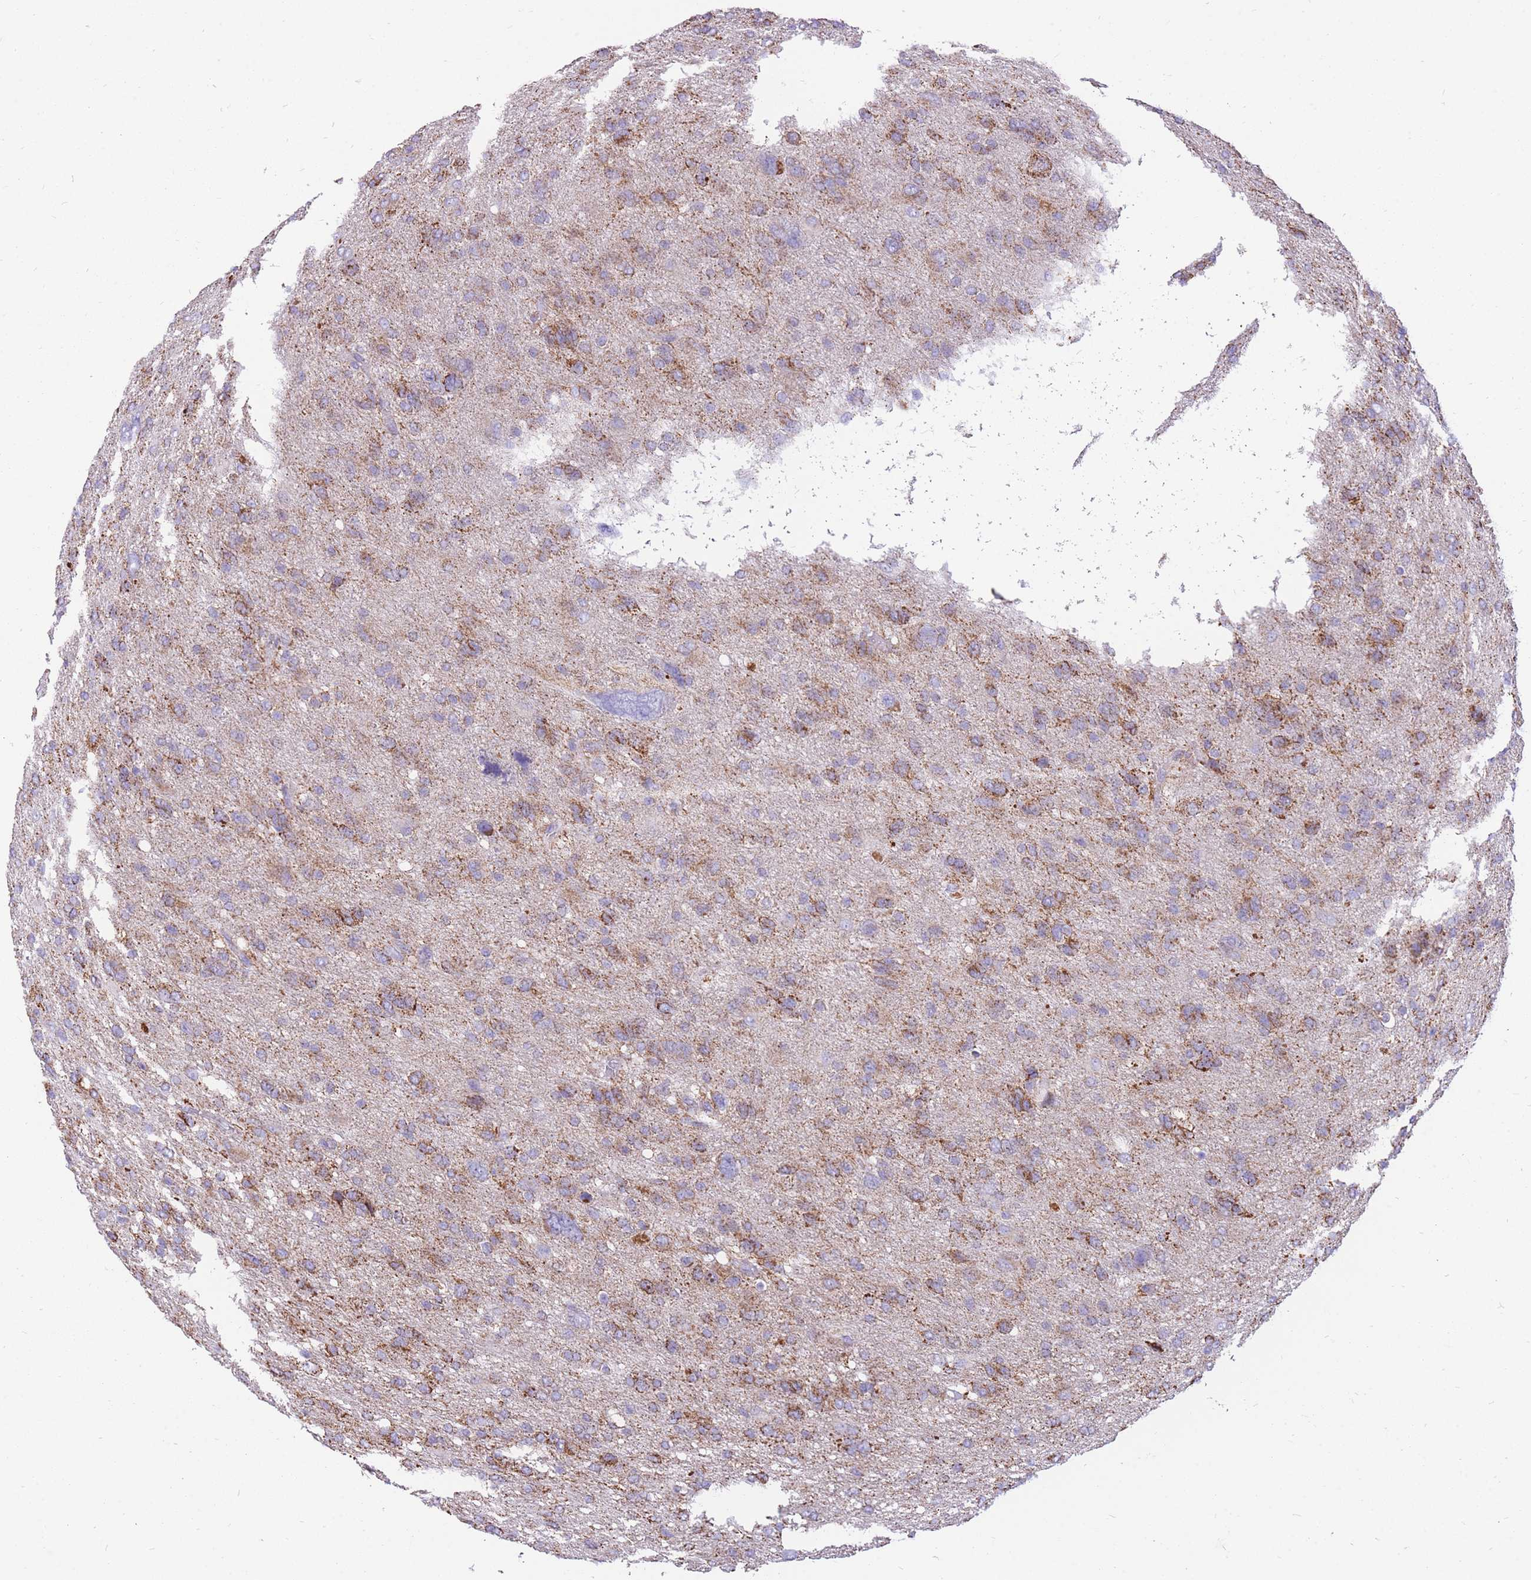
{"staining": {"intensity": "moderate", "quantity": ">75%", "location": "cytoplasmic/membranous"}, "tissue": "glioma", "cell_type": "Tumor cells", "image_type": "cancer", "snomed": [{"axis": "morphology", "description": "Glioma, malignant, High grade"}, {"axis": "topography", "description": "Brain"}], "caption": "The histopathology image reveals a brown stain indicating the presence of a protein in the cytoplasmic/membranous of tumor cells in malignant high-grade glioma.", "gene": "PCSK1", "patient": {"sex": "female", "age": 59}}